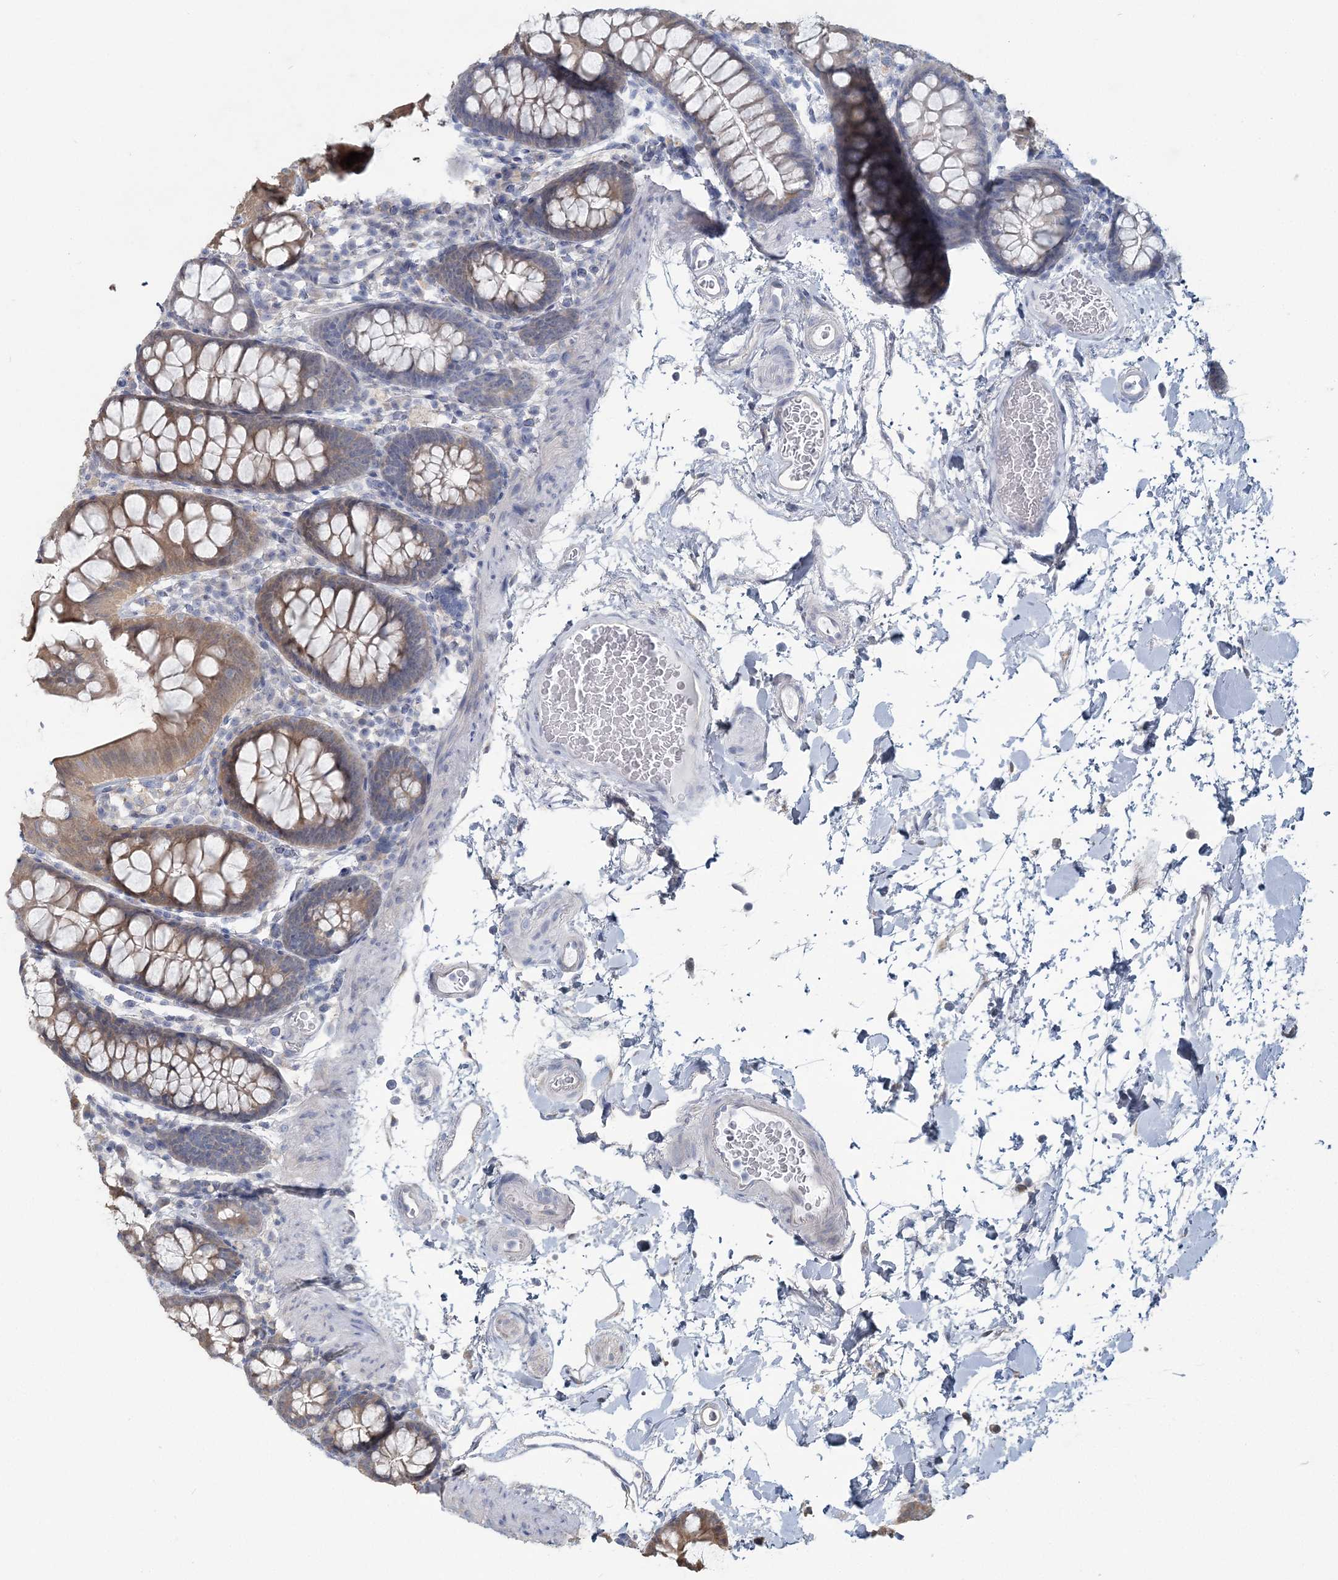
{"staining": {"intensity": "negative", "quantity": "none", "location": "none"}, "tissue": "colon", "cell_type": "Endothelial cells", "image_type": "normal", "snomed": [{"axis": "morphology", "description": "Normal tissue, NOS"}, {"axis": "topography", "description": "Colon"}], "caption": "Protein analysis of normal colon shows no significant expression in endothelial cells.", "gene": "CMBL", "patient": {"sex": "male", "age": 75}}